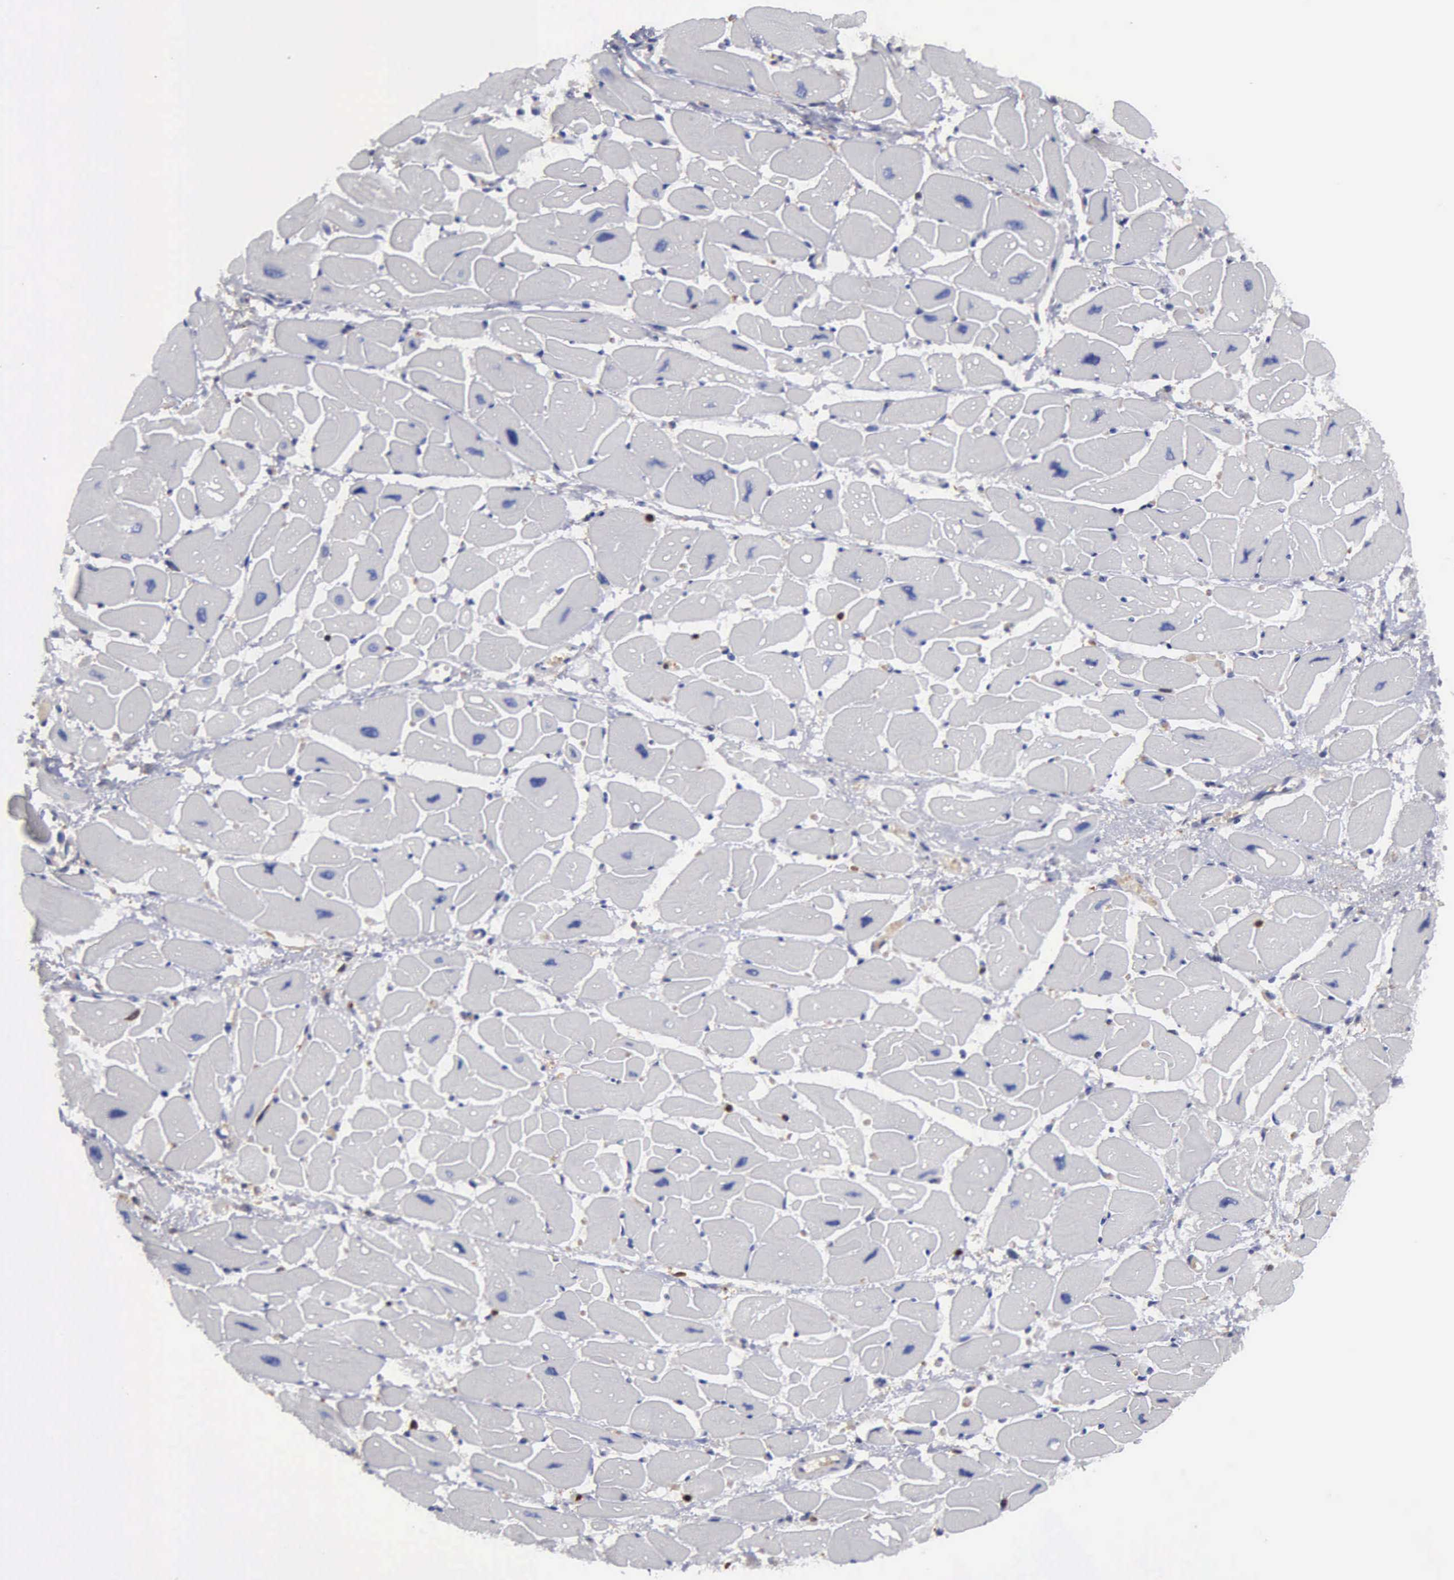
{"staining": {"intensity": "negative", "quantity": "none", "location": "none"}, "tissue": "heart muscle", "cell_type": "Cardiomyocytes", "image_type": "normal", "snomed": [{"axis": "morphology", "description": "Normal tissue, NOS"}, {"axis": "topography", "description": "Heart"}], "caption": "Micrograph shows no protein staining in cardiomyocytes of normal heart muscle. (Stains: DAB immunohistochemistry with hematoxylin counter stain, Microscopy: brightfield microscopy at high magnification).", "gene": "G6PD", "patient": {"sex": "female", "age": 54}}